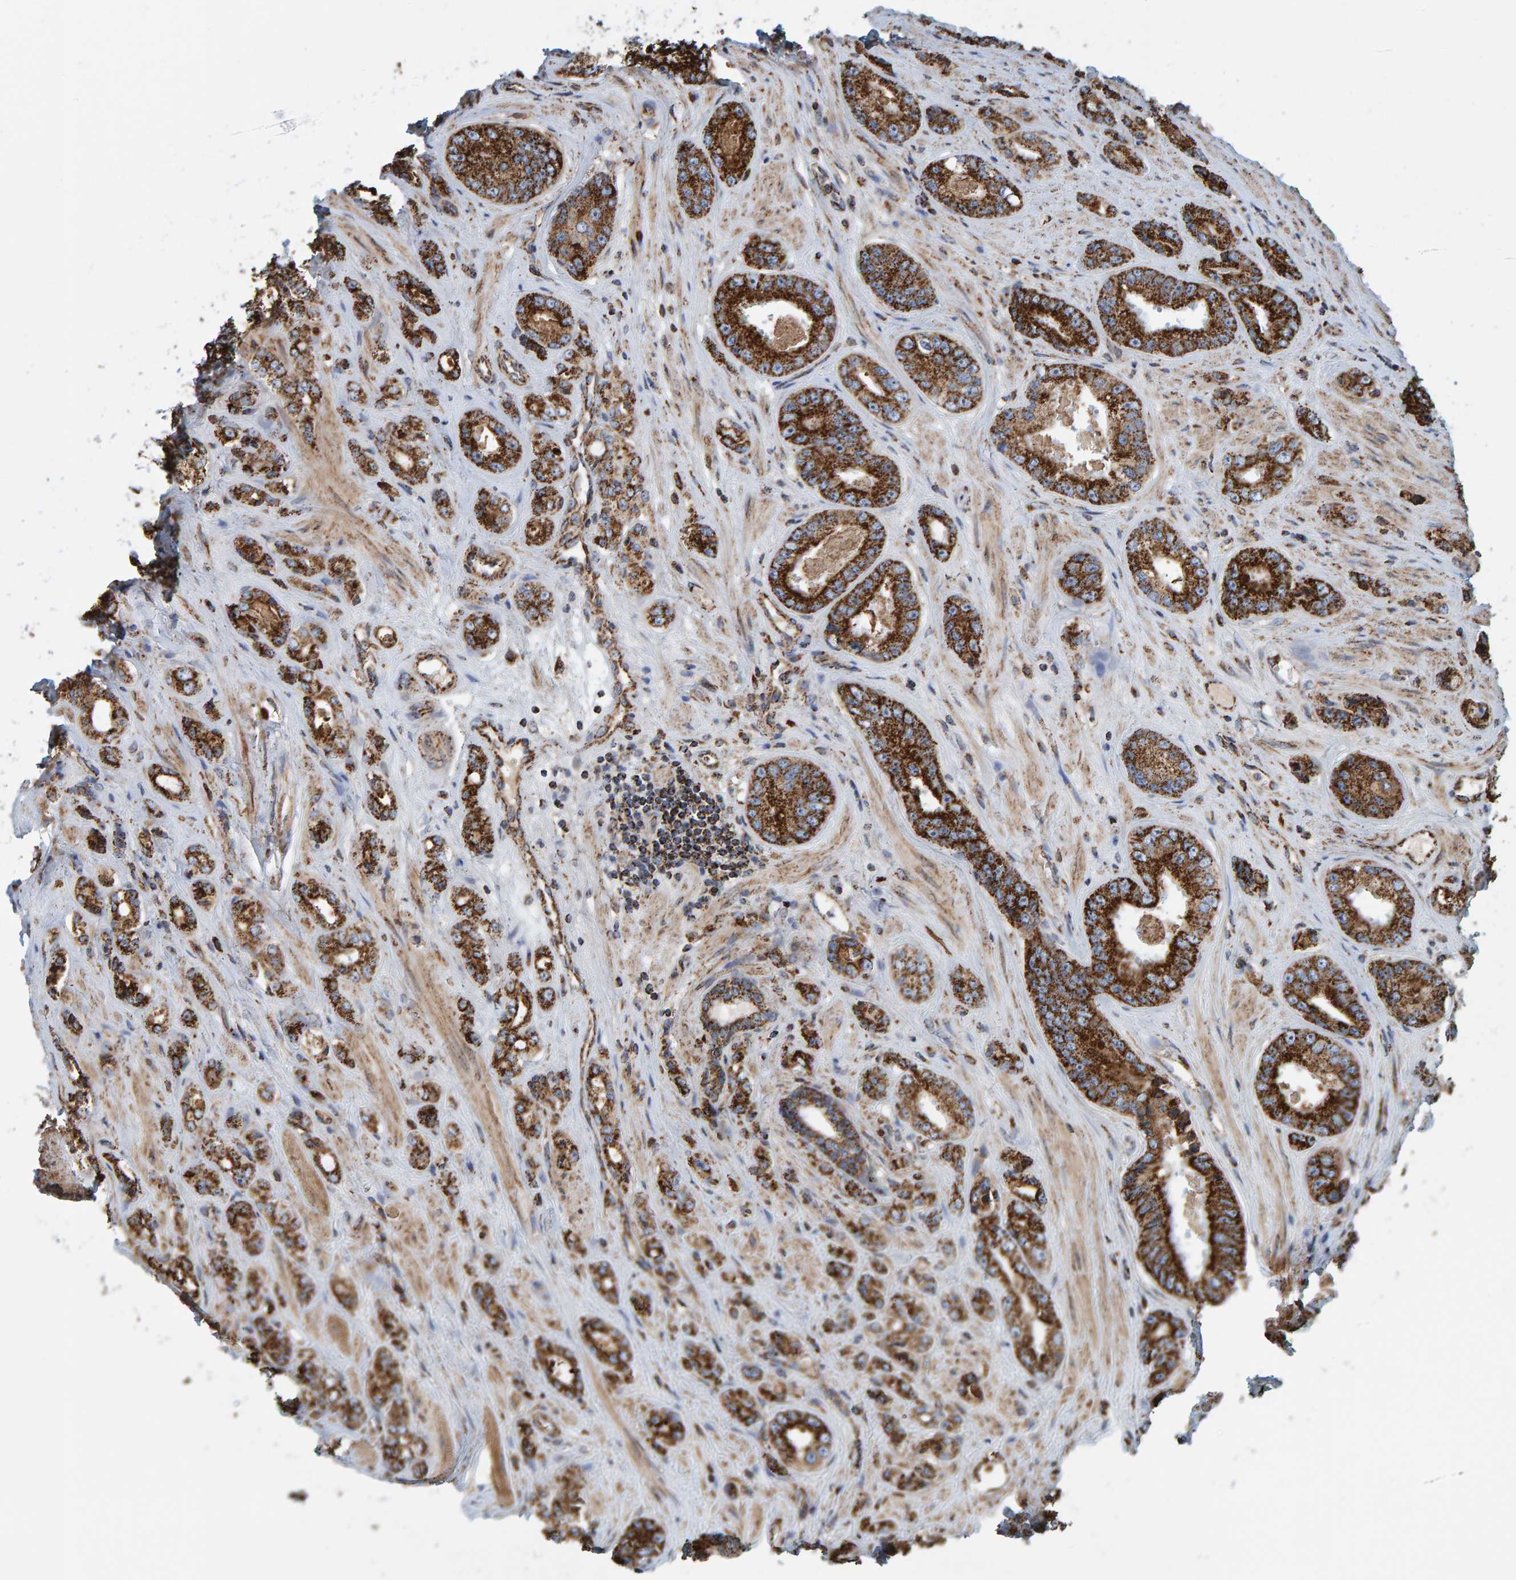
{"staining": {"intensity": "strong", "quantity": "25%-75%", "location": "cytoplasmic/membranous"}, "tissue": "prostate cancer", "cell_type": "Tumor cells", "image_type": "cancer", "snomed": [{"axis": "morphology", "description": "Adenocarcinoma, High grade"}, {"axis": "topography", "description": "Prostate"}], "caption": "High-magnification brightfield microscopy of prostate cancer (high-grade adenocarcinoma) stained with DAB (3,3'-diaminobenzidine) (brown) and counterstained with hematoxylin (blue). tumor cells exhibit strong cytoplasmic/membranous staining is present in approximately25%-75% of cells. Using DAB (3,3'-diaminobenzidine) (brown) and hematoxylin (blue) stains, captured at high magnification using brightfield microscopy.", "gene": "MRPL45", "patient": {"sex": "male", "age": 61}}